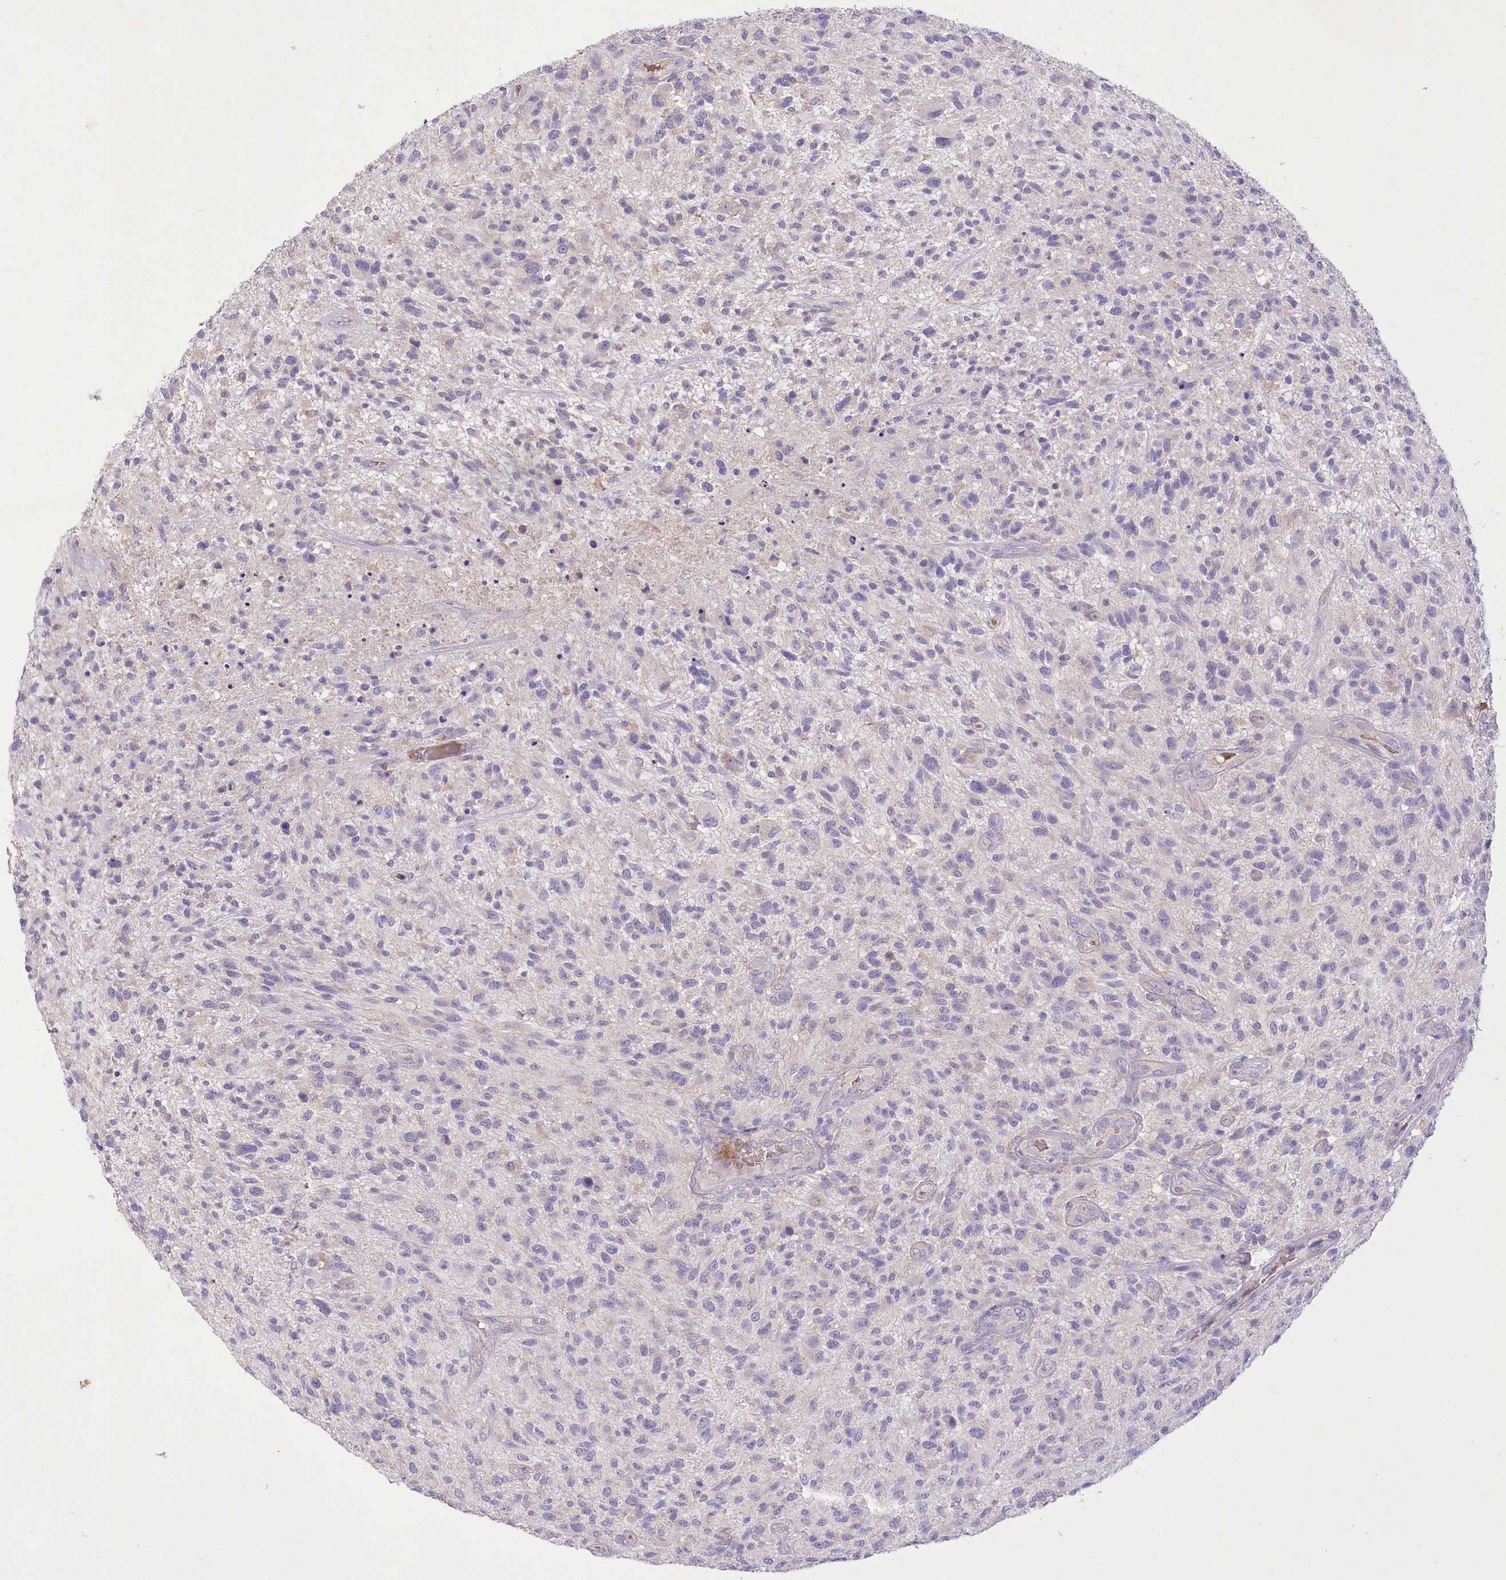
{"staining": {"intensity": "negative", "quantity": "none", "location": "none"}, "tissue": "glioma", "cell_type": "Tumor cells", "image_type": "cancer", "snomed": [{"axis": "morphology", "description": "Glioma, malignant, High grade"}, {"axis": "topography", "description": "Brain"}], "caption": "Immunohistochemistry (IHC) micrograph of glioma stained for a protein (brown), which shows no staining in tumor cells.", "gene": "PRSS53", "patient": {"sex": "male", "age": 47}}